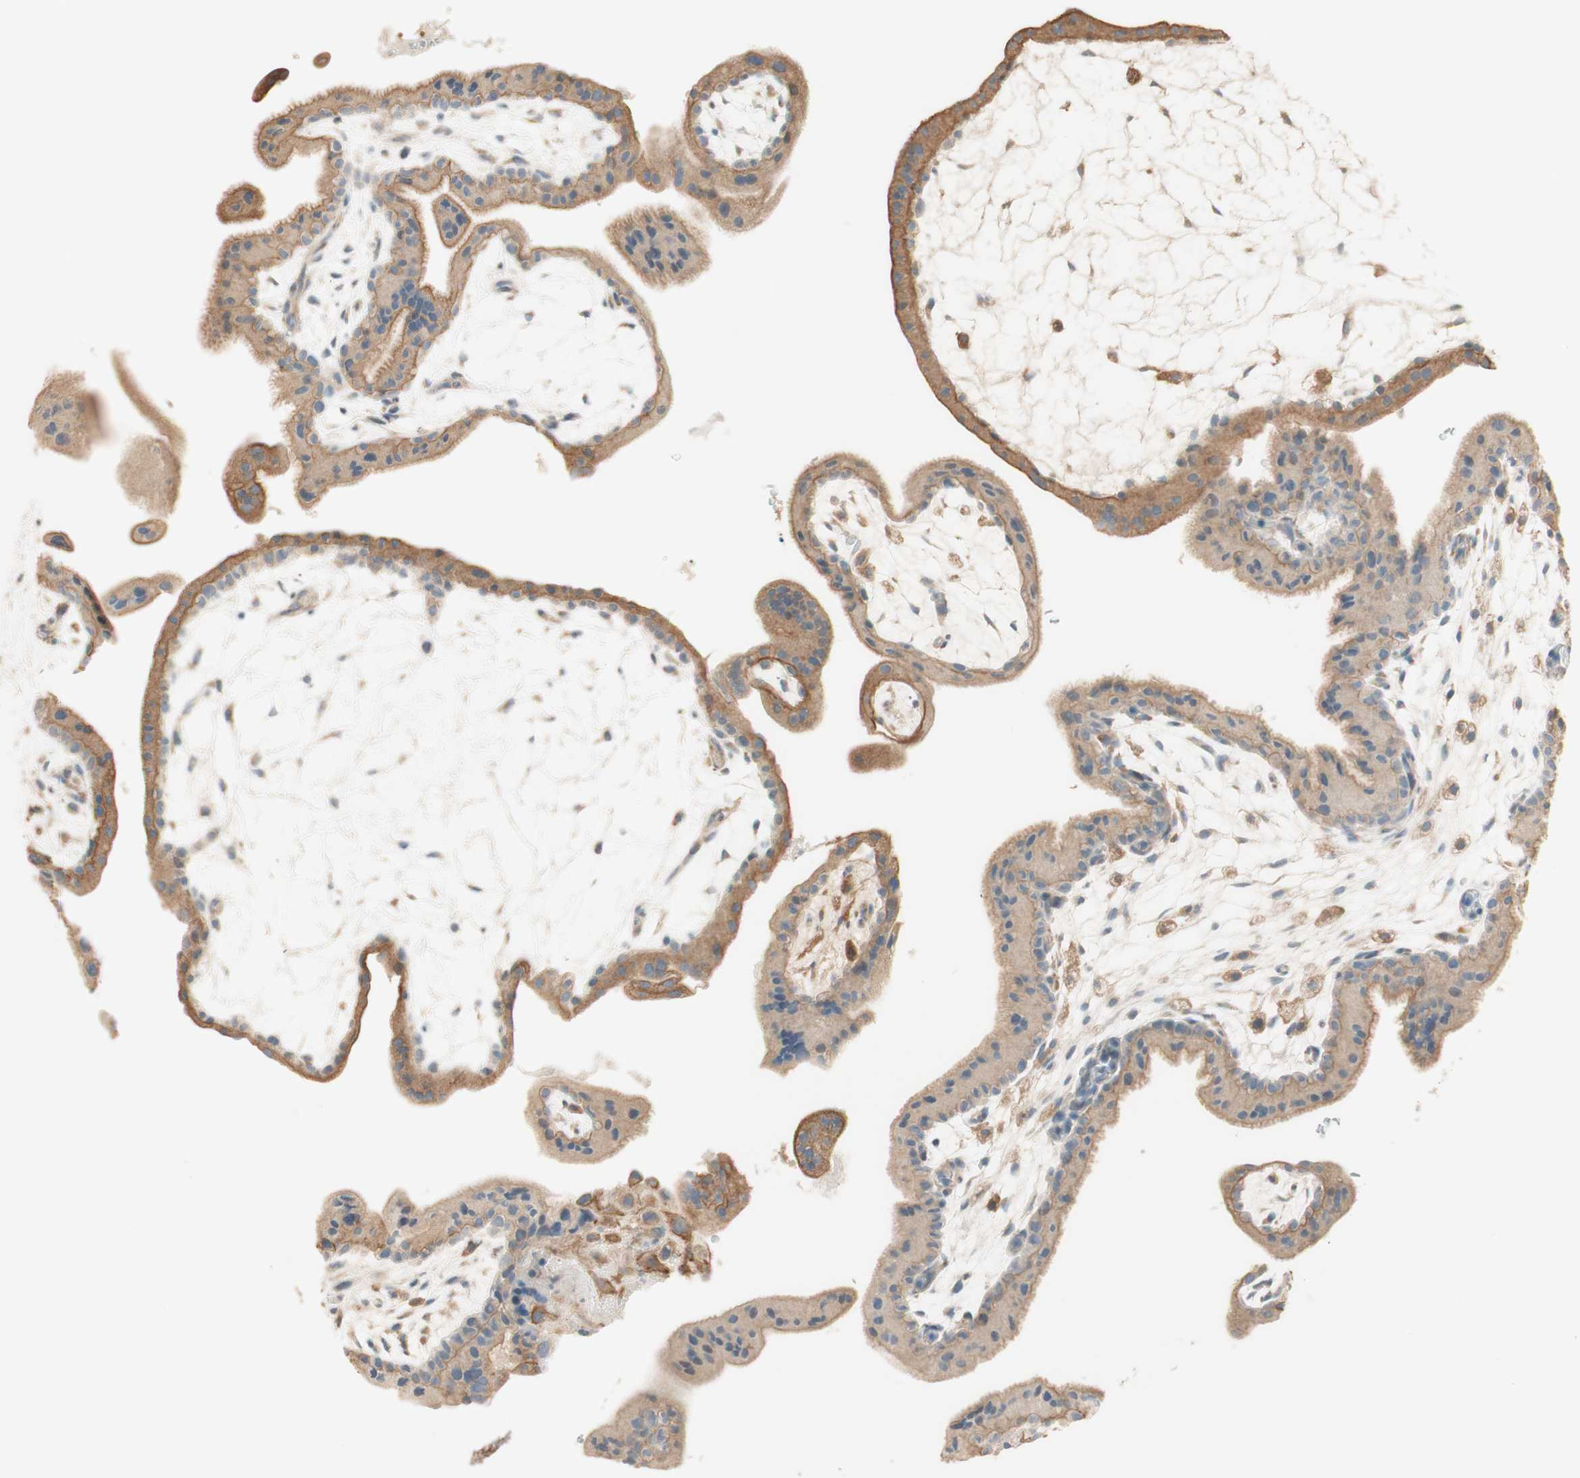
{"staining": {"intensity": "moderate", "quantity": ">75%", "location": "cytoplasmic/membranous"}, "tissue": "placenta", "cell_type": "Trophoblastic cells", "image_type": "normal", "snomed": [{"axis": "morphology", "description": "Normal tissue, NOS"}, {"axis": "topography", "description": "Placenta"}], "caption": "Protein analysis of benign placenta displays moderate cytoplasmic/membranous expression in about >75% of trophoblastic cells.", "gene": "CLCN2", "patient": {"sex": "female", "age": 35}}